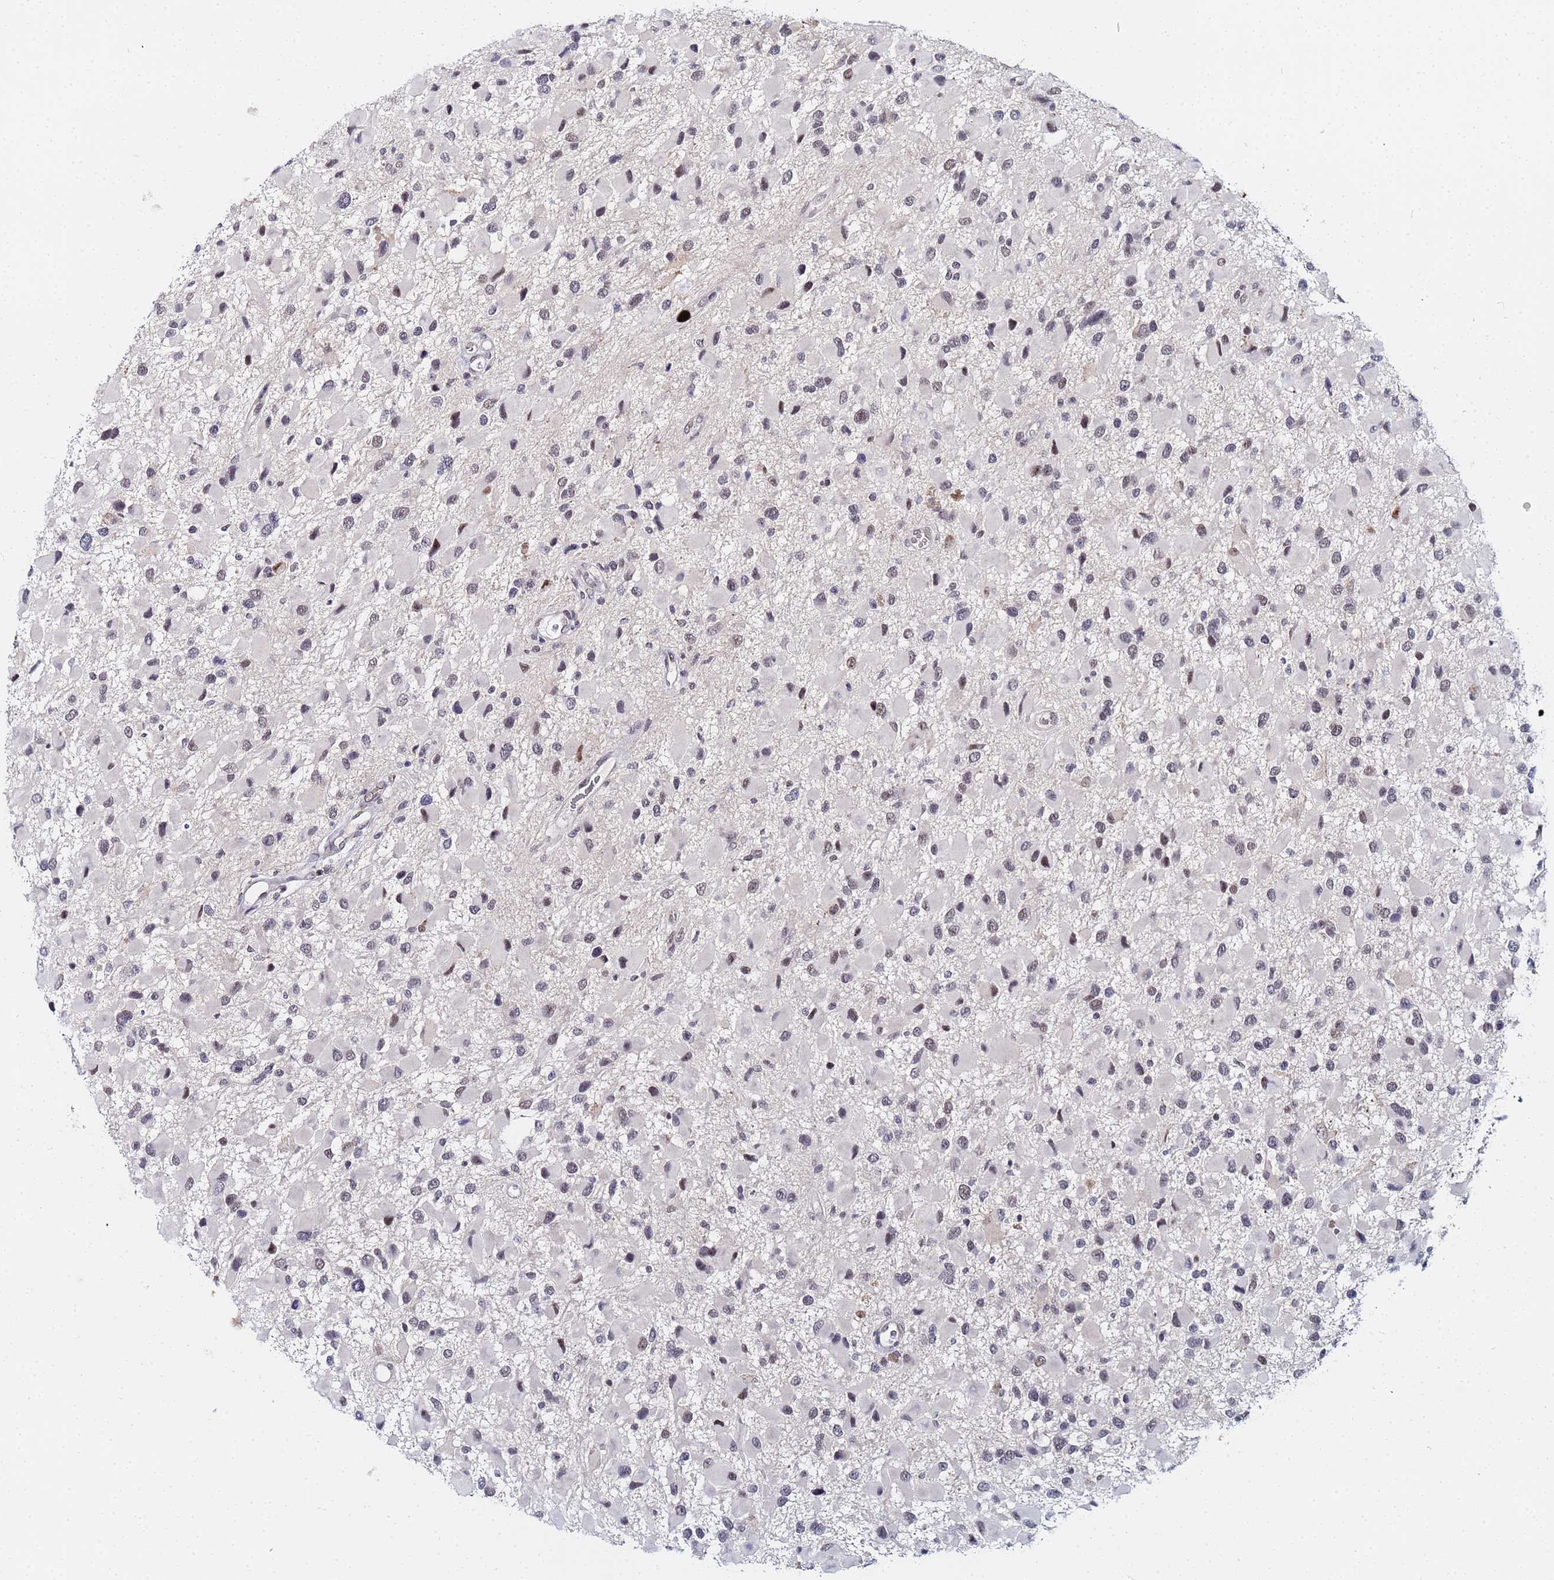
{"staining": {"intensity": "weak", "quantity": "25%-75%", "location": "nuclear"}, "tissue": "glioma", "cell_type": "Tumor cells", "image_type": "cancer", "snomed": [{"axis": "morphology", "description": "Glioma, malignant, High grade"}, {"axis": "topography", "description": "Brain"}], "caption": "About 25%-75% of tumor cells in human glioma show weak nuclear protein staining as visualized by brown immunohistochemical staining.", "gene": "MTCL1", "patient": {"sex": "male", "age": 53}}